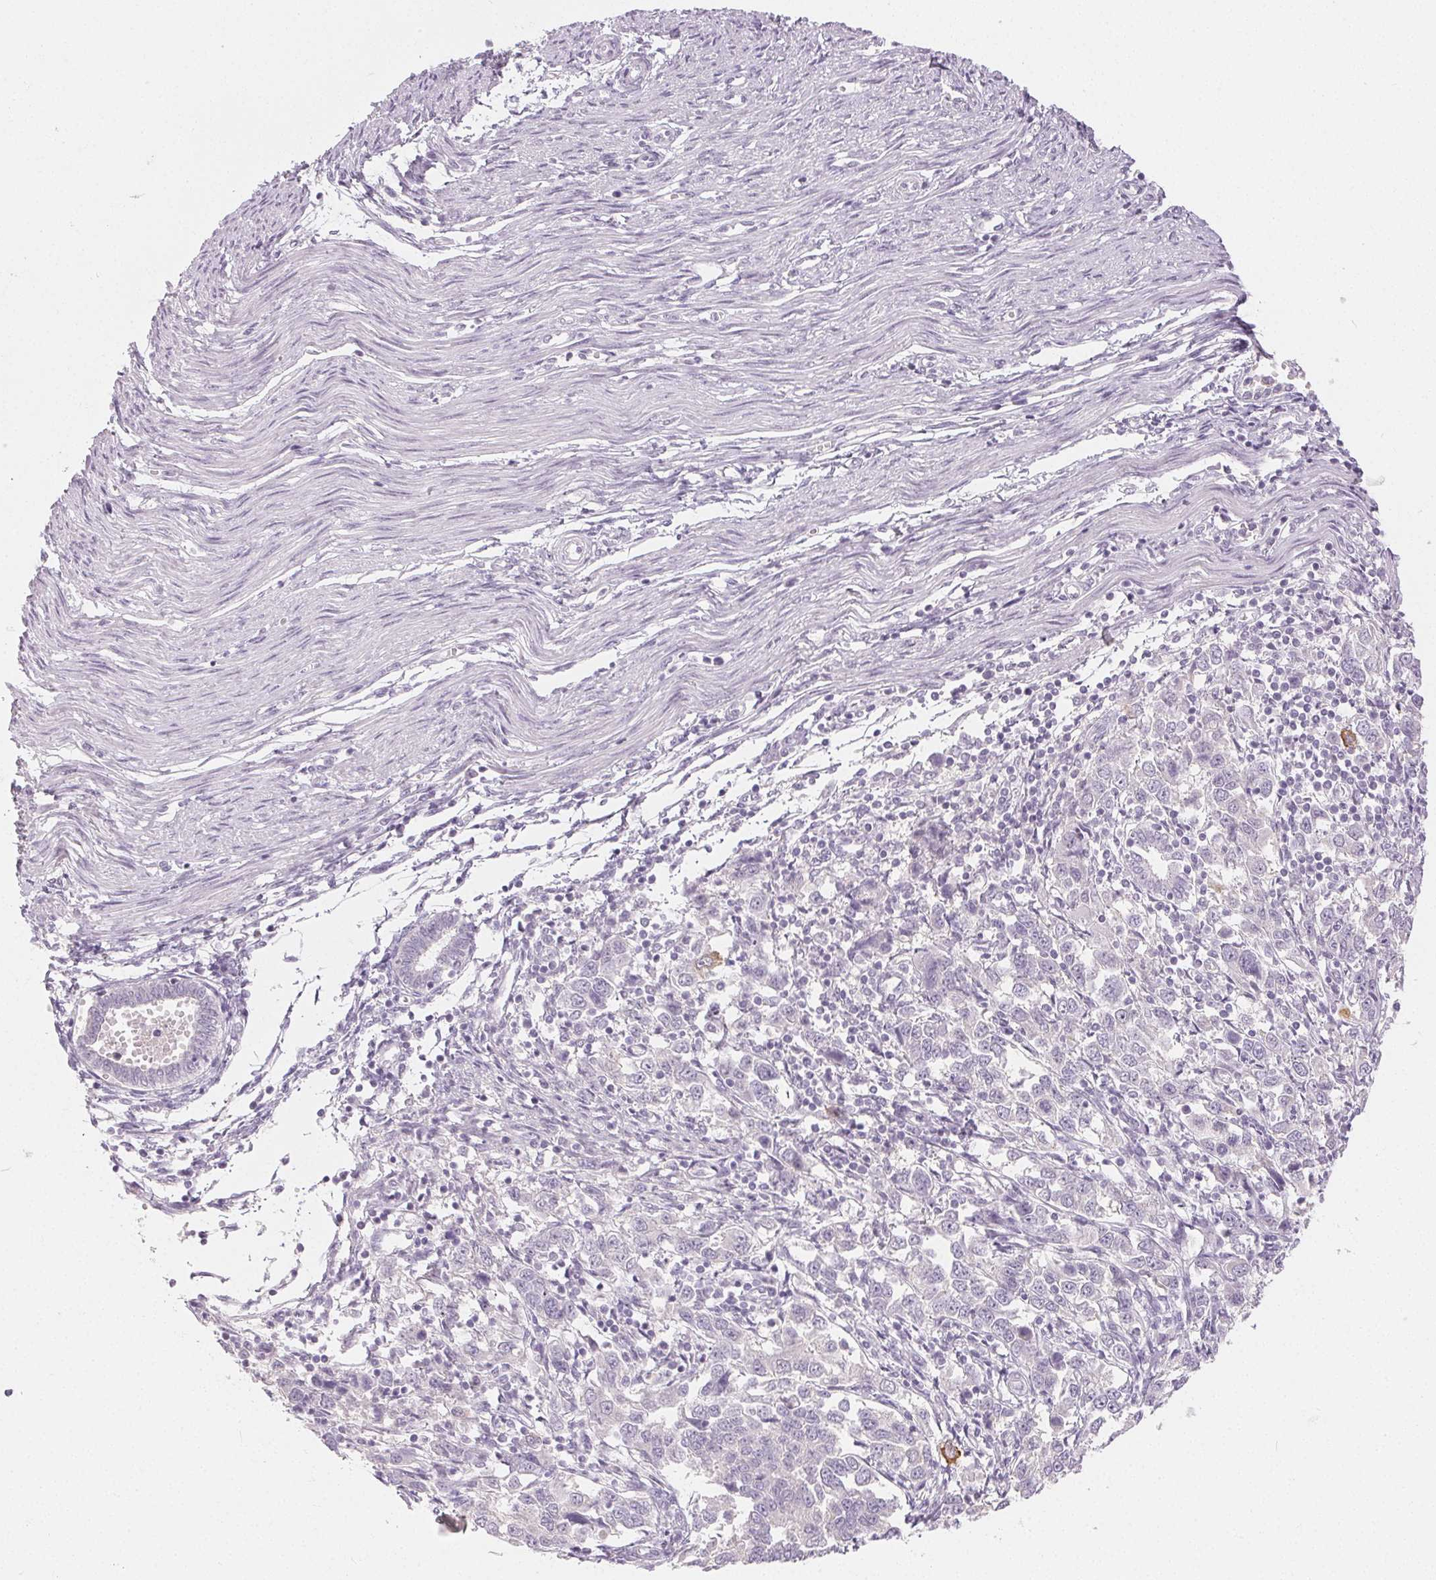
{"staining": {"intensity": "negative", "quantity": "none", "location": "none"}, "tissue": "endometrial cancer", "cell_type": "Tumor cells", "image_type": "cancer", "snomed": [{"axis": "morphology", "description": "Adenocarcinoma, NOS"}, {"axis": "topography", "description": "Endometrium"}], "caption": "Immunohistochemical staining of endometrial adenocarcinoma reveals no significant positivity in tumor cells. (Immunohistochemistry (ihc), brightfield microscopy, high magnification).", "gene": "SFTPD", "patient": {"sex": "female", "age": 43}}